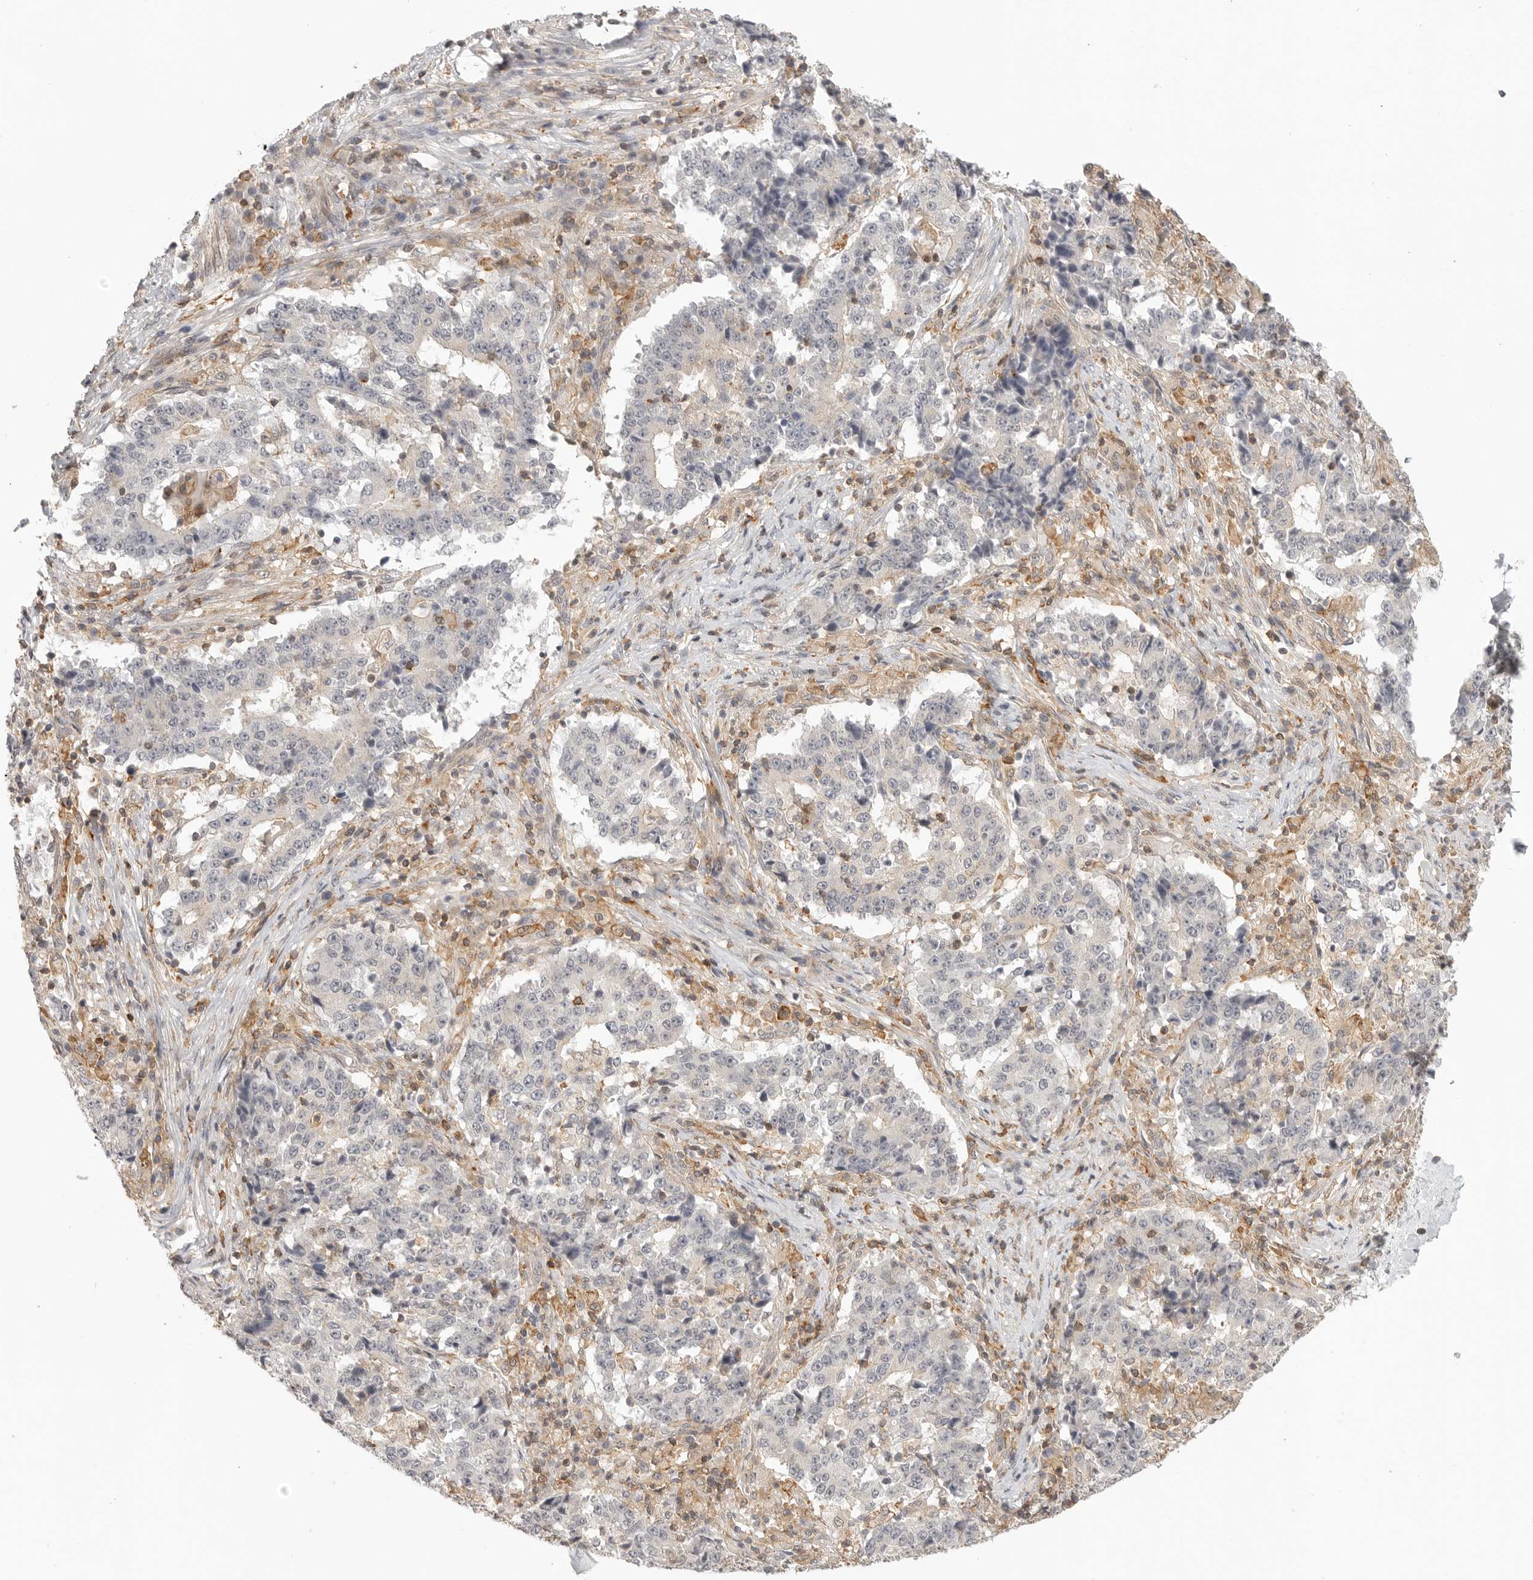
{"staining": {"intensity": "negative", "quantity": "none", "location": "none"}, "tissue": "stomach cancer", "cell_type": "Tumor cells", "image_type": "cancer", "snomed": [{"axis": "morphology", "description": "Adenocarcinoma, NOS"}, {"axis": "topography", "description": "Stomach"}], "caption": "IHC of stomach cancer reveals no staining in tumor cells. The staining was performed using DAB to visualize the protein expression in brown, while the nuclei were stained in blue with hematoxylin (Magnification: 20x).", "gene": "DBNL", "patient": {"sex": "male", "age": 59}}